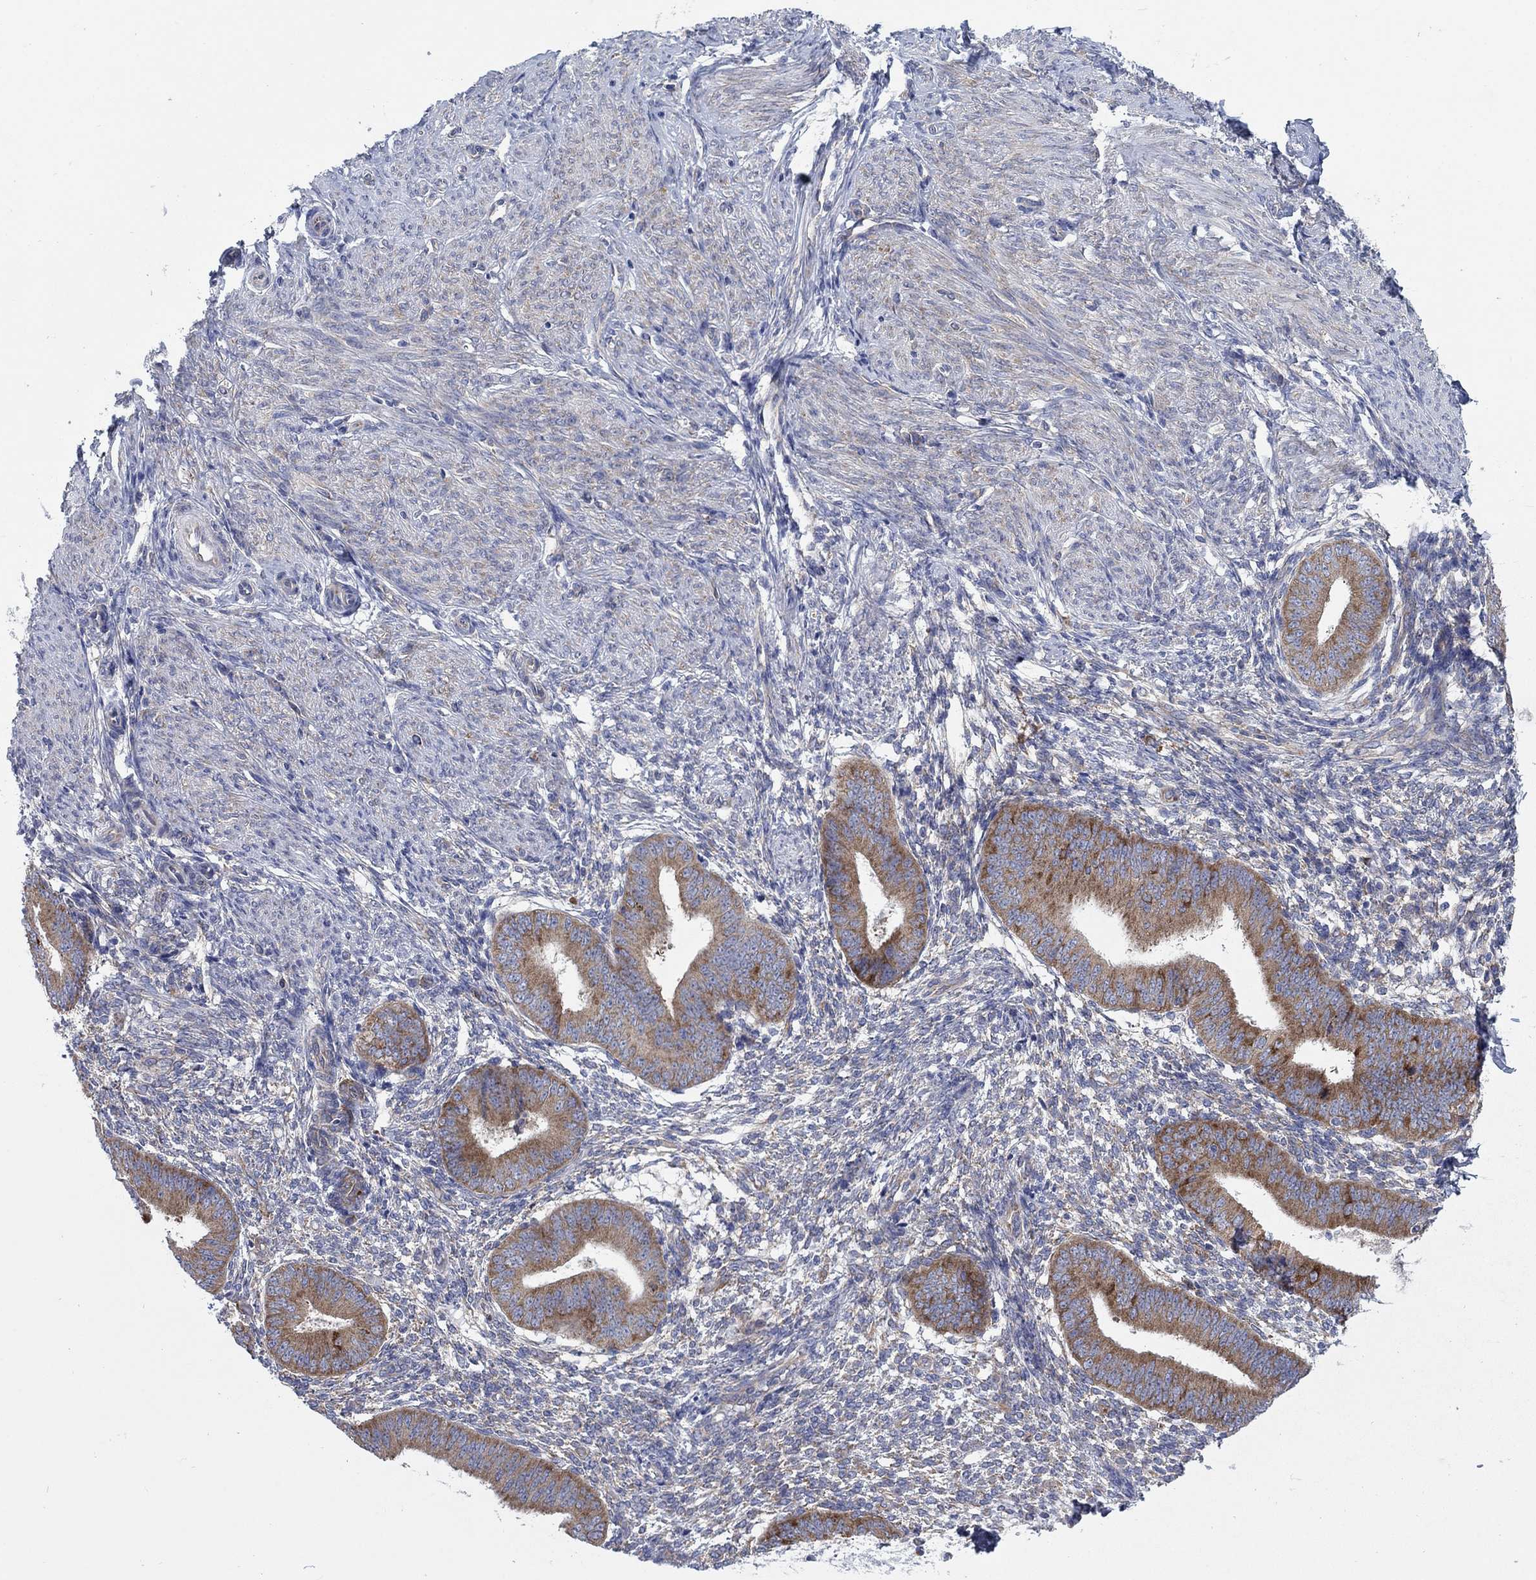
{"staining": {"intensity": "weak", "quantity": "<25%", "location": "cytoplasmic/membranous"}, "tissue": "endometrium", "cell_type": "Cells in endometrial stroma", "image_type": "normal", "snomed": [{"axis": "morphology", "description": "Normal tissue, NOS"}, {"axis": "topography", "description": "Endometrium"}], "caption": "Photomicrograph shows no significant protein staining in cells in endometrial stroma of benign endometrium.", "gene": "TMEM59", "patient": {"sex": "female", "age": 47}}